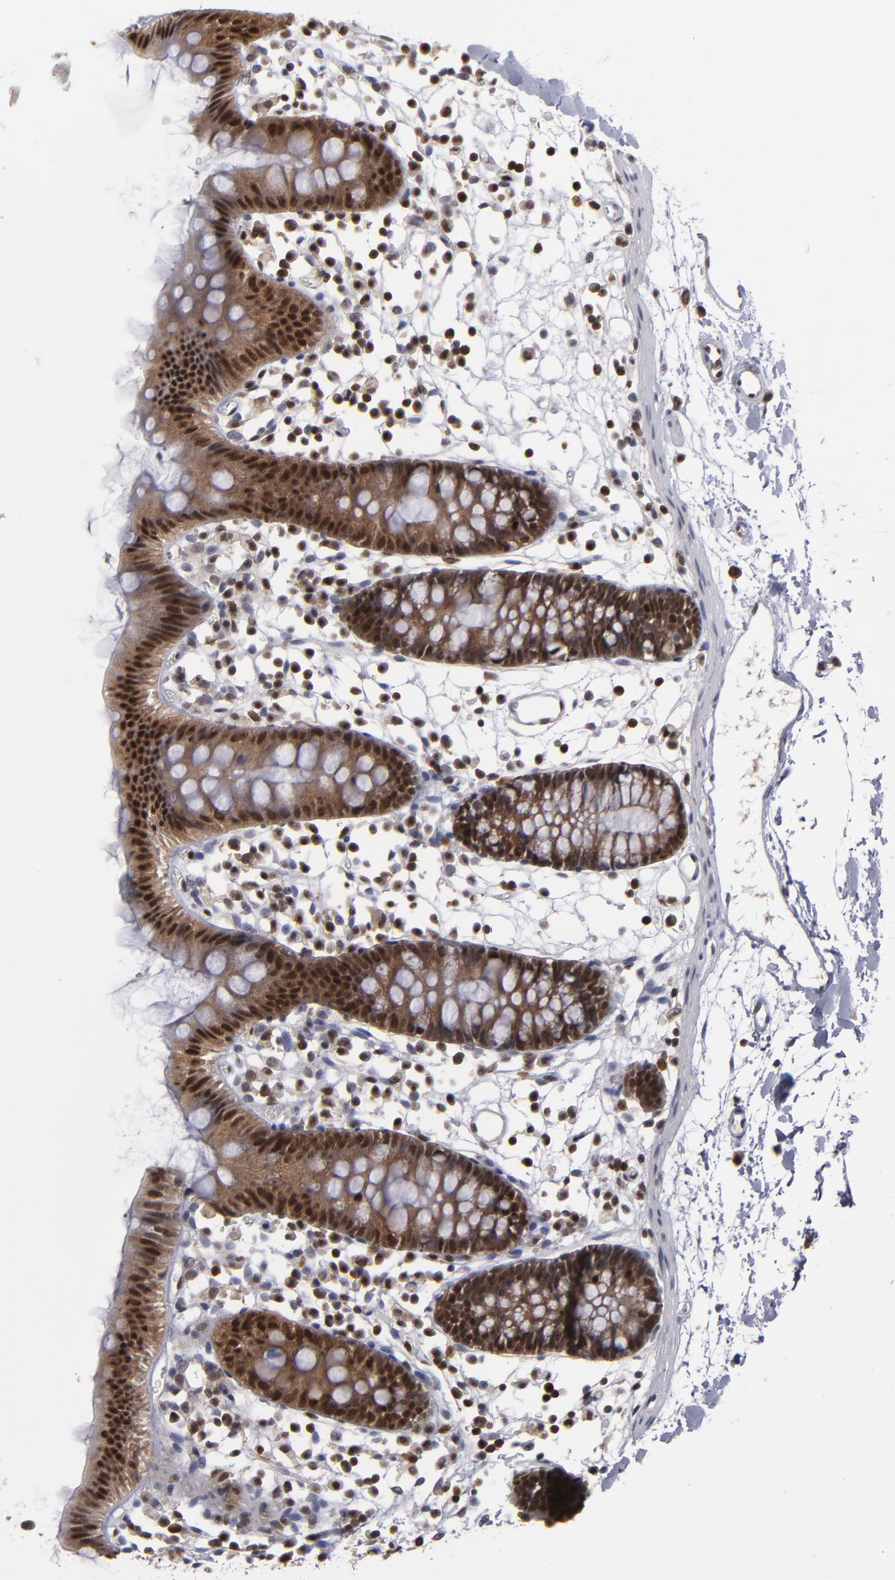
{"staining": {"intensity": "weak", "quantity": "25%-75%", "location": "nuclear"}, "tissue": "colon", "cell_type": "Endothelial cells", "image_type": "normal", "snomed": [{"axis": "morphology", "description": "Normal tissue, NOS"}, {"axis": "topography", "description": "Colon"}], "caption": "Brown immunohistochemical staining in benign human colon shows weak nuclear expression in approximately 25%-75% of endothelial cells.", "gene": "GSR", "patient": {"sex": "male", "age": 14}}